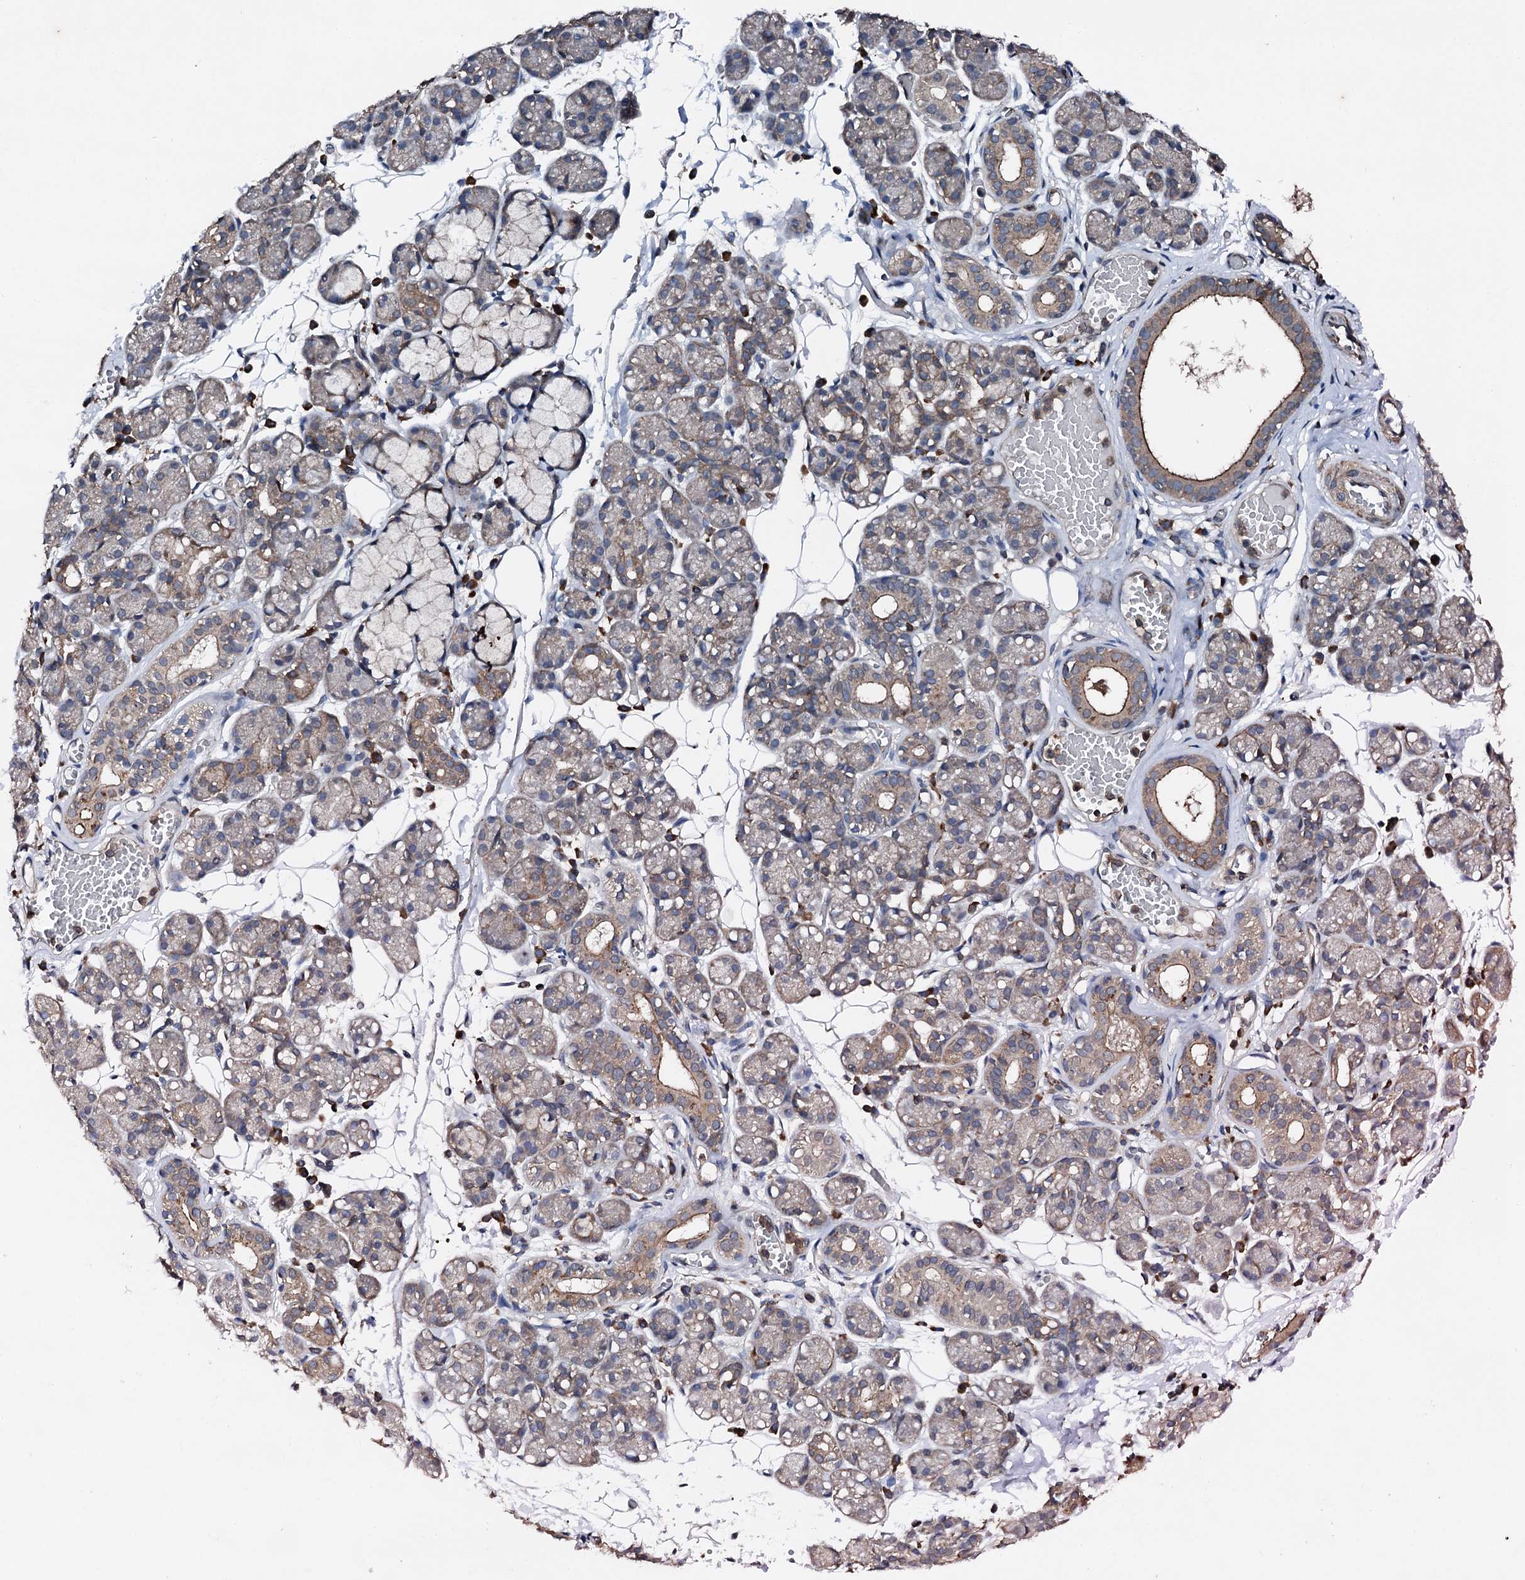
{"staining": {"intensity": "weak", "quantity": "<25%", "location": "cytoplasmic/membranous"}, "tissue": "salivary gland", "cell_type": "Glandular cells", "image_type": "normal", "snomed": [{"axis": "morphology", "description": "Normal tissue, NOS"}, {"axis": "topography", "description": "Salivary gland"}], "caption": "Immunohistochemical staining of normal salivary gland displays no significant positivity in glandular cells.", "gene": "EDC4", "patient": {"sex": "male", "age": 63}}